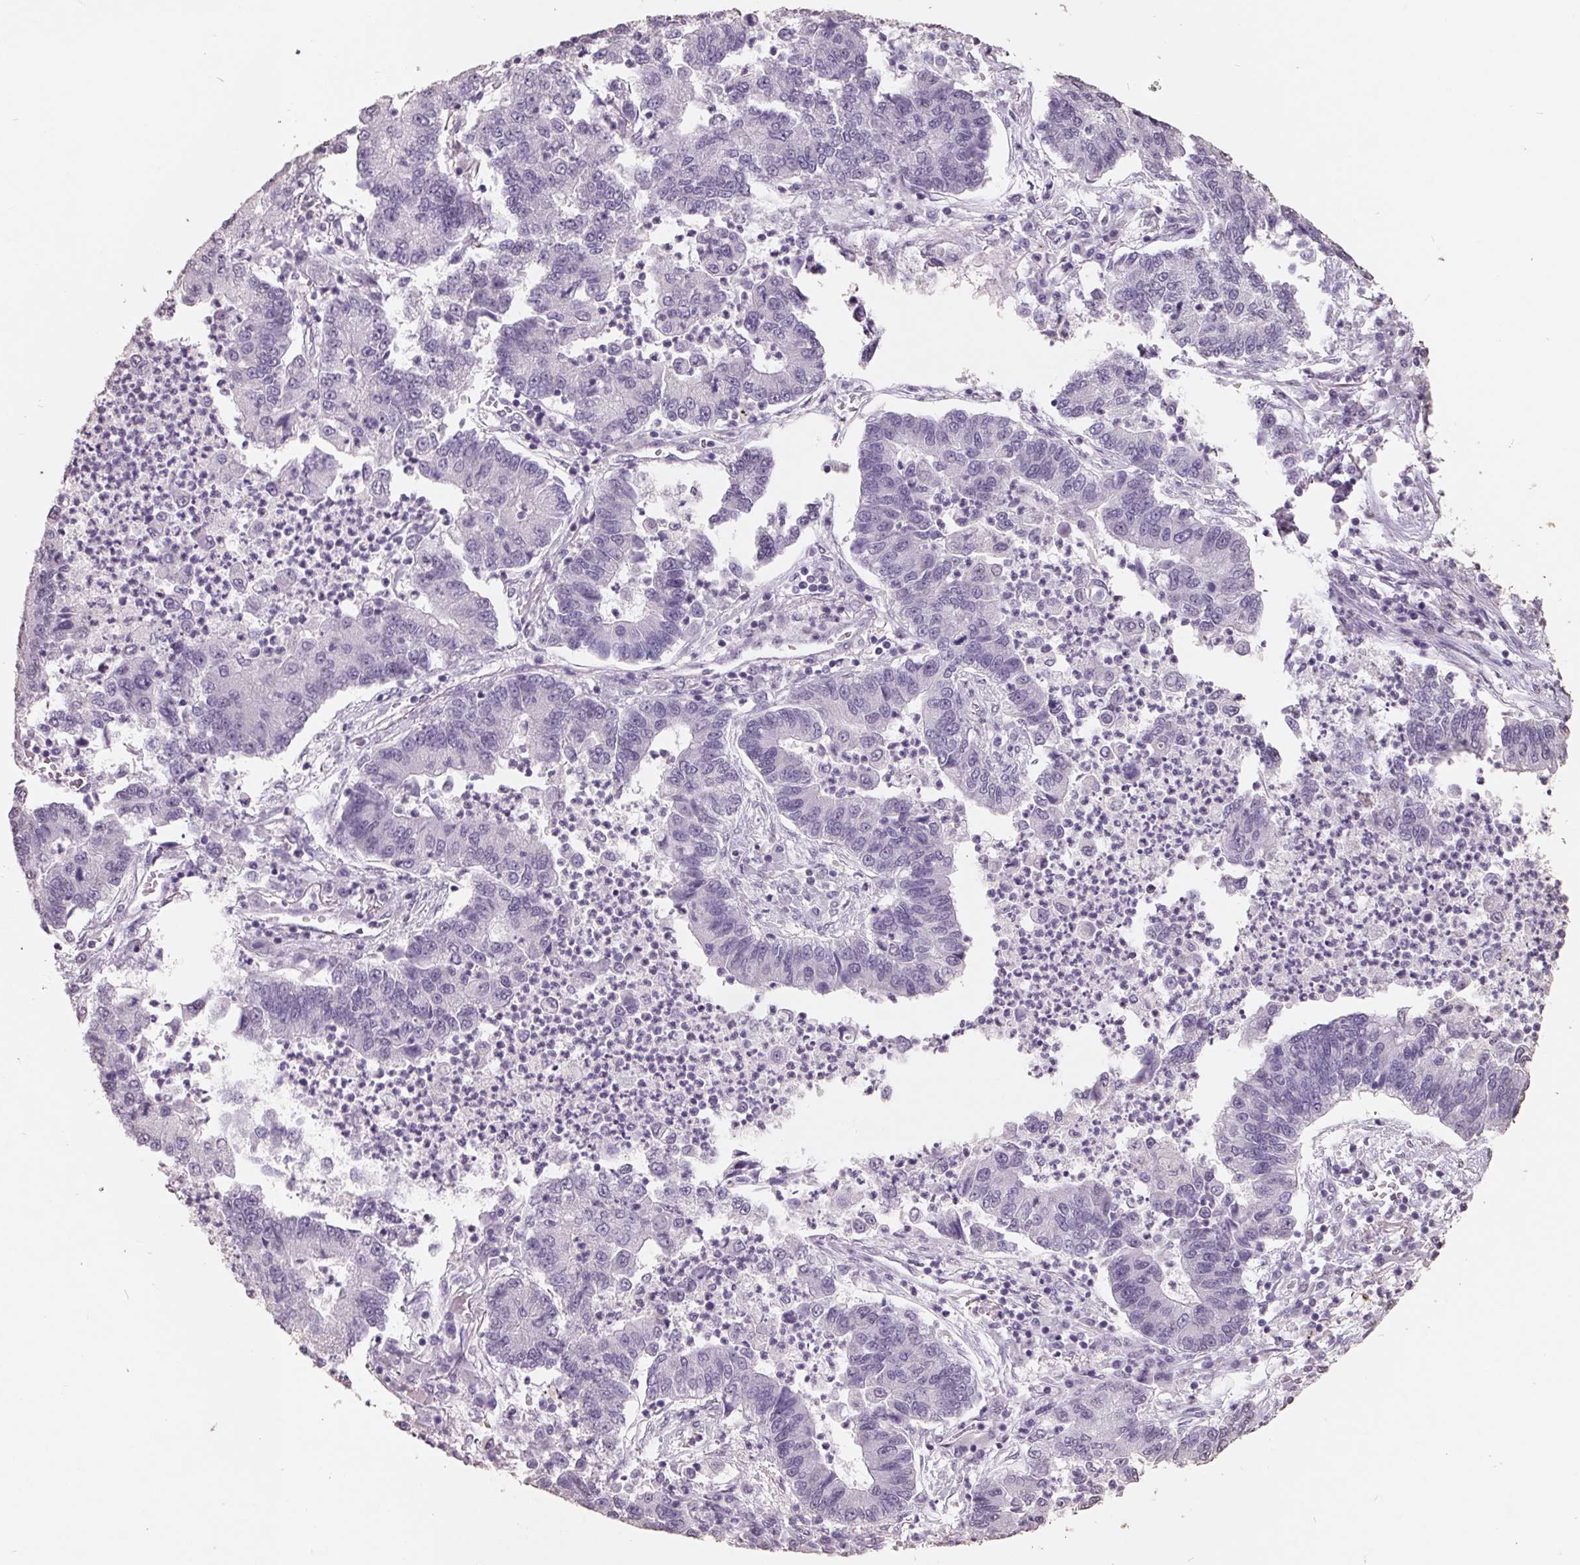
{"staining": {"intensity": "negative", "quantity": "none", "location": "none"}, "tissue": "lung cancer", "cell_type": "Tumor cells", "image_type": "cancer", "snomed": [{"axis": "morphology", "description": "Adenocarcinoma, NOS"}, {"axis": "topography", "description": "Lung"}], "caption": "DAB (3,3'-diaminobenzidine) immunohistochemical staining of human lung cancer demonstrates no significant expression in tumor cells. The staining was performed using DAB (3,3'-diaminobenzidine) to visualize the protein expression in brown, while the nuclei were stained in blue with hematoxylin (Magnification: 20x).", "gene": "FTCD", "patient": {"sex": "female", "age": 57}}